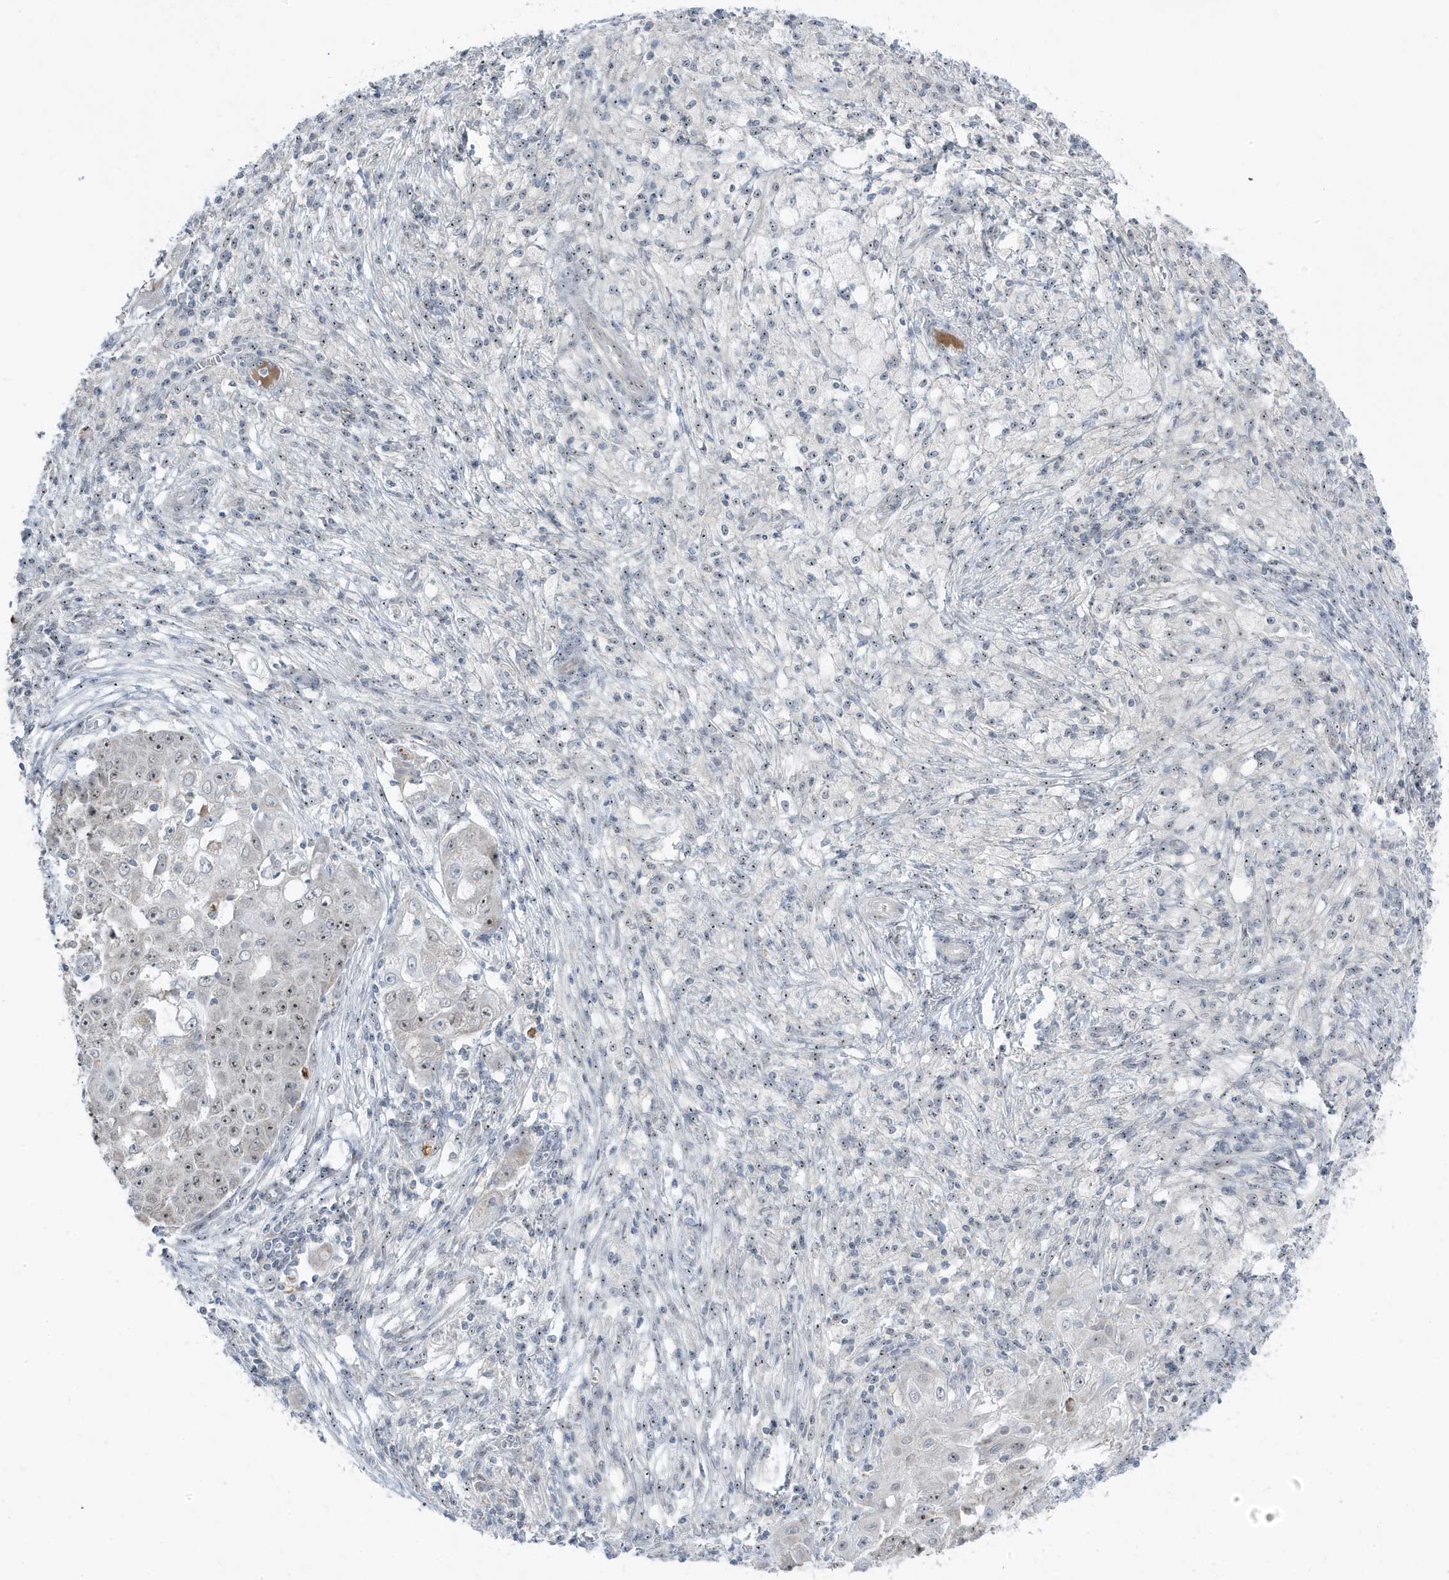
{"staining": {"intensity": "moderate", "quantity": "<25%", "location": "nuclear"}, "tissue": "ovarian cancer", "cell_type": "Tumor cells", "image_type": "cancer", "snomed": [{"axis": "morphology", "description": "Carcinoma, endometroid"}, {"axis": "topography", "description": "Ovary"}], "caption": "This micrograph exhibits IHC staining of human ovarian cancer, with low moderate nuclear positivity in about <25% of tumor cells.", "gene": "TSEN15", "patient": {"sex": "female", "age": 42}}